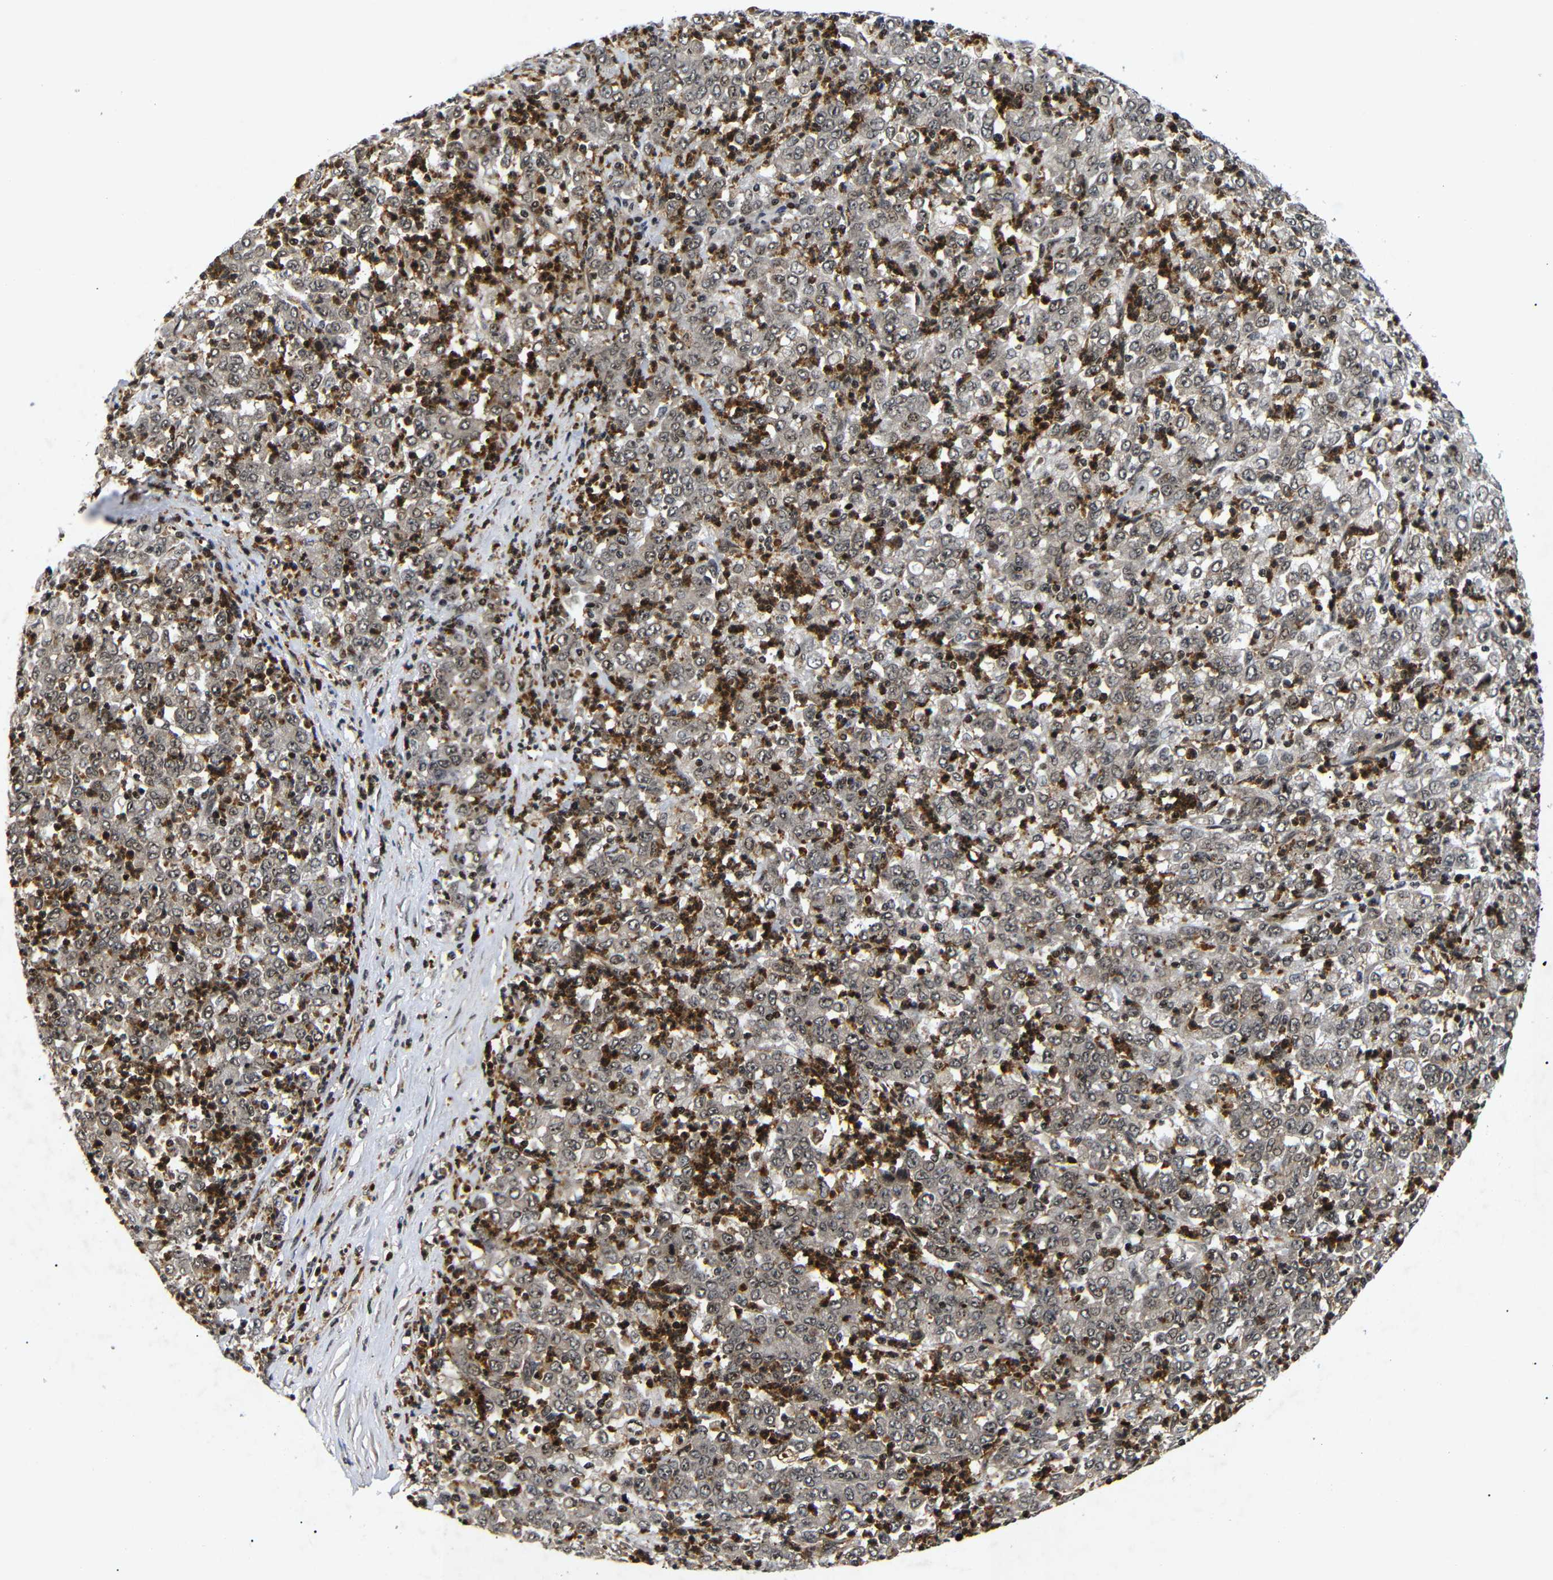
{"staining": {"intensity": "weak", "quantity": ">75%", "location": "cytoplasmic/membranous"}, "tissue": "stomach cancer", "cell_type": "Tumor cells", "image_type": "cancer", "snomed": [{"axis": "morphology", "description": "Adenocarcinoma, NOS"}, {"axis": "topography", "description": "Stomach, lower"}], "caption": "Immunohistochemical staining of human adenocarcinoma (stomach) shows low levels of weak cytoplasmic/membranous protein staining in approximately >75% of tumor cells.", "gene": "KIF23", "patient": {"sex": "female", "age": 71}}